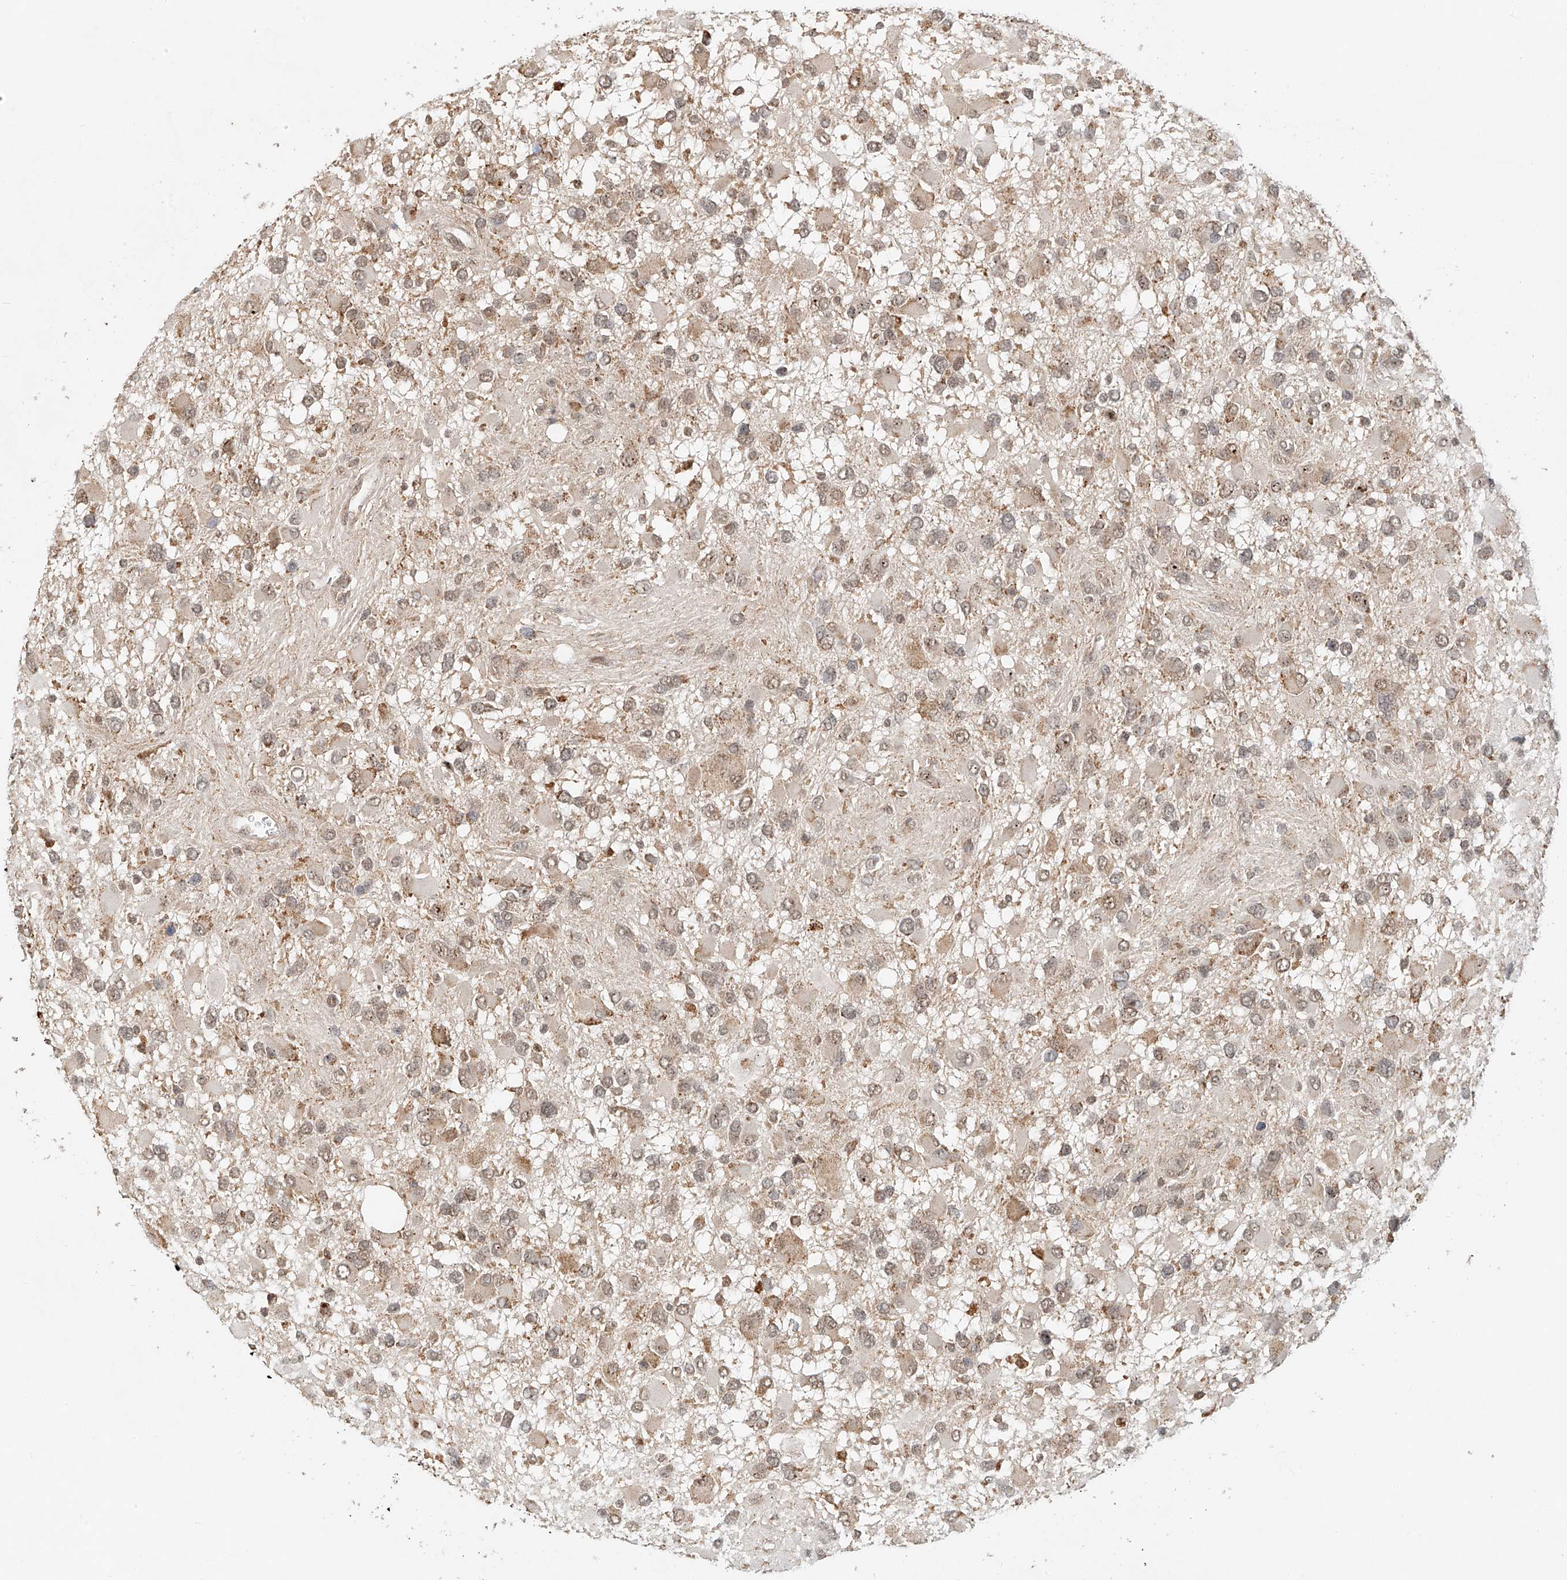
{"staining": {"intensity": "weak", "quantity": "<25%", "location": "cytoplasmic/membranous,nuclear"}, "tissue": "glioma", "cell_type": "Tumor cells", "image_type": "cancer", "snomed": [{"axis": "morphology", "description": "Glioma, malignant, High grade"}, {"axis": "topography", "description": "Brain"}], "caption": "This is an immunohistochemistry histopathology image of human malignant glioma (high-grade). There is no staining in tumor cells.", "gene": "SYTL3", "patient": {"sex": "male", "age": 53}}